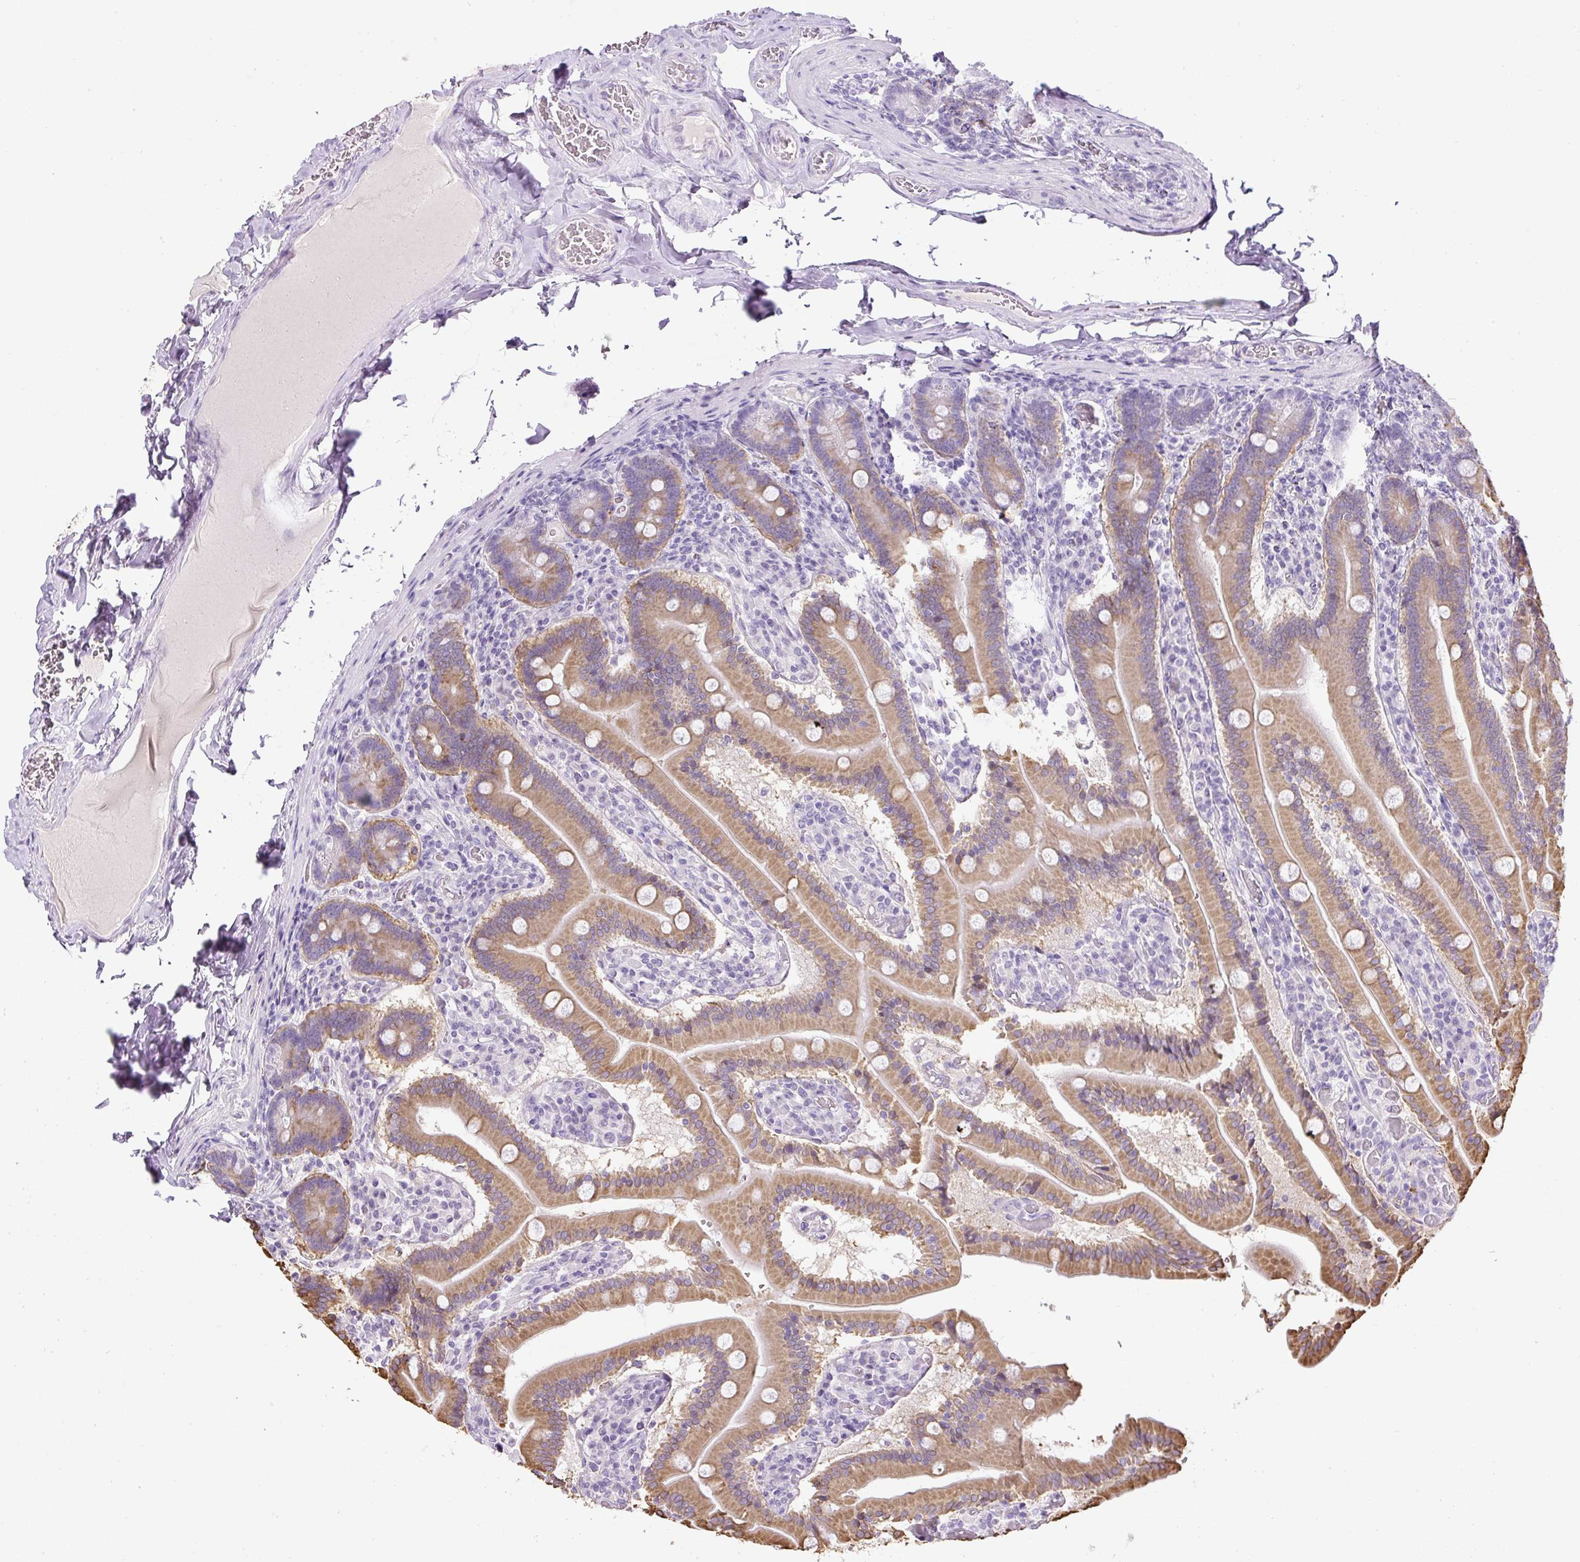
{"staining": {"intensity": "moderate", "quantity": ">75%", "location": "cytoplasmic/membranous"}, "tissue": "duodenum", "cell_type": "Glandular cells", "image_type": "normal", "snomed": [{"axis": "morphology", "description": "Normal tissue, NOS"}, {"axis": "topography", "description": "Duodenum"}], "caption": "DAB (3,3'-diaminobenzidine) immunohistochemical staining of normal human duodenum displays moderate cytoplasmic/membranous protein positivity in approximately >75% of glandular cells.", "gene": "COL9A2", "patient": {"sex": "female", "age": 62}}